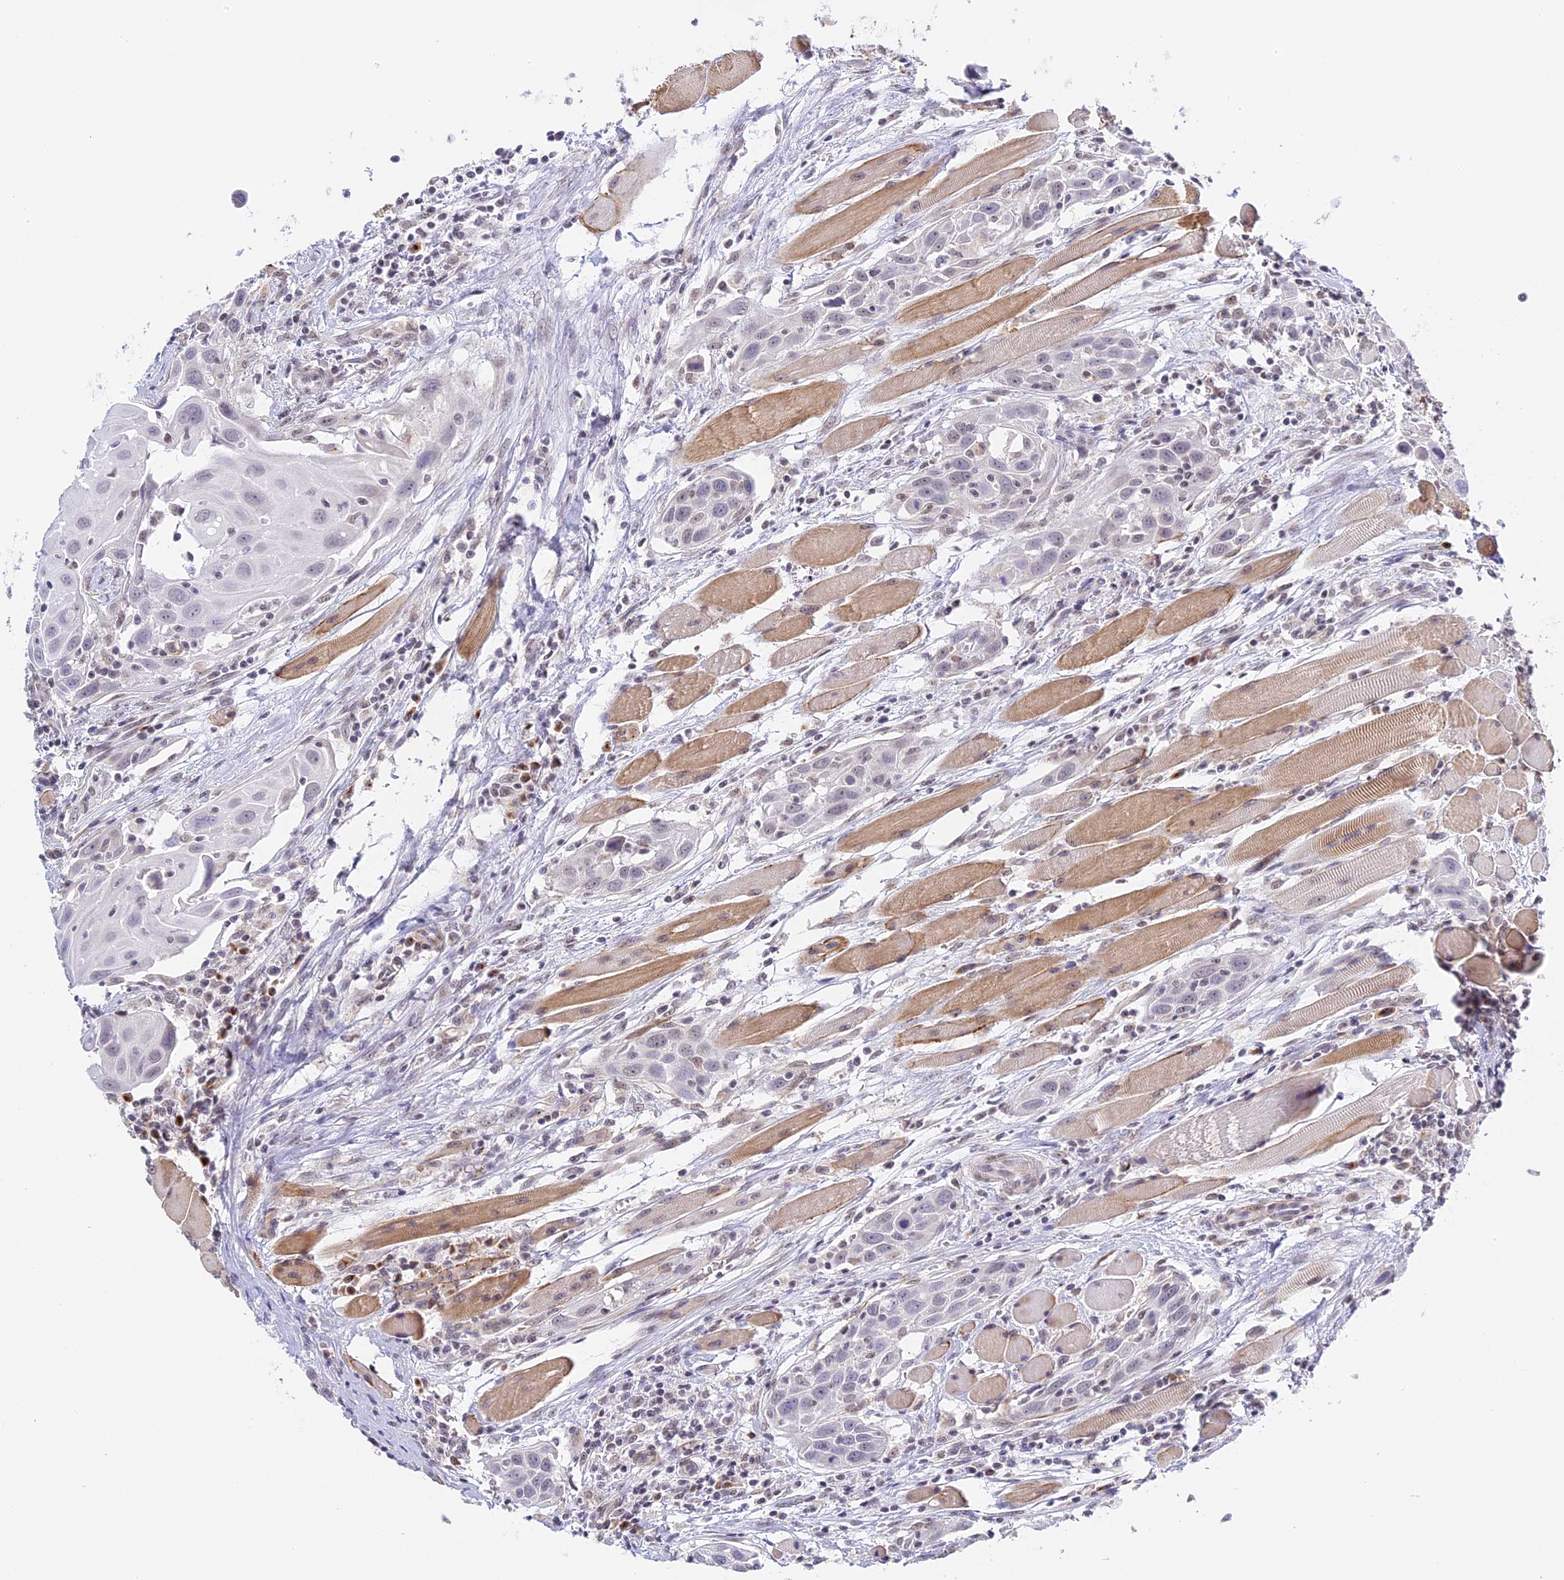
{"staining": {"intensity": "negative", "quantity": "none", "location": "none"}, "tissue": "head and neck cancer", "cell_type": "Tumor cells", "image_type": "cancer", "snomed": [{"axis": "morphology", "description": "Squamous cell carcinoma, NOS"}, {"axis": "topography", "description": "Oral tissue"}, {"axis": "topography", "description": "Head-Neck"}], "caption": "Immunohistochemistry of human head and neck cancer shows no expression in tumor cells. (Immunohistochemistry, brightfield microscopy, high magnification).", "gene": "HEATR5B", "patient": {"sex": "female", "age": 50}}